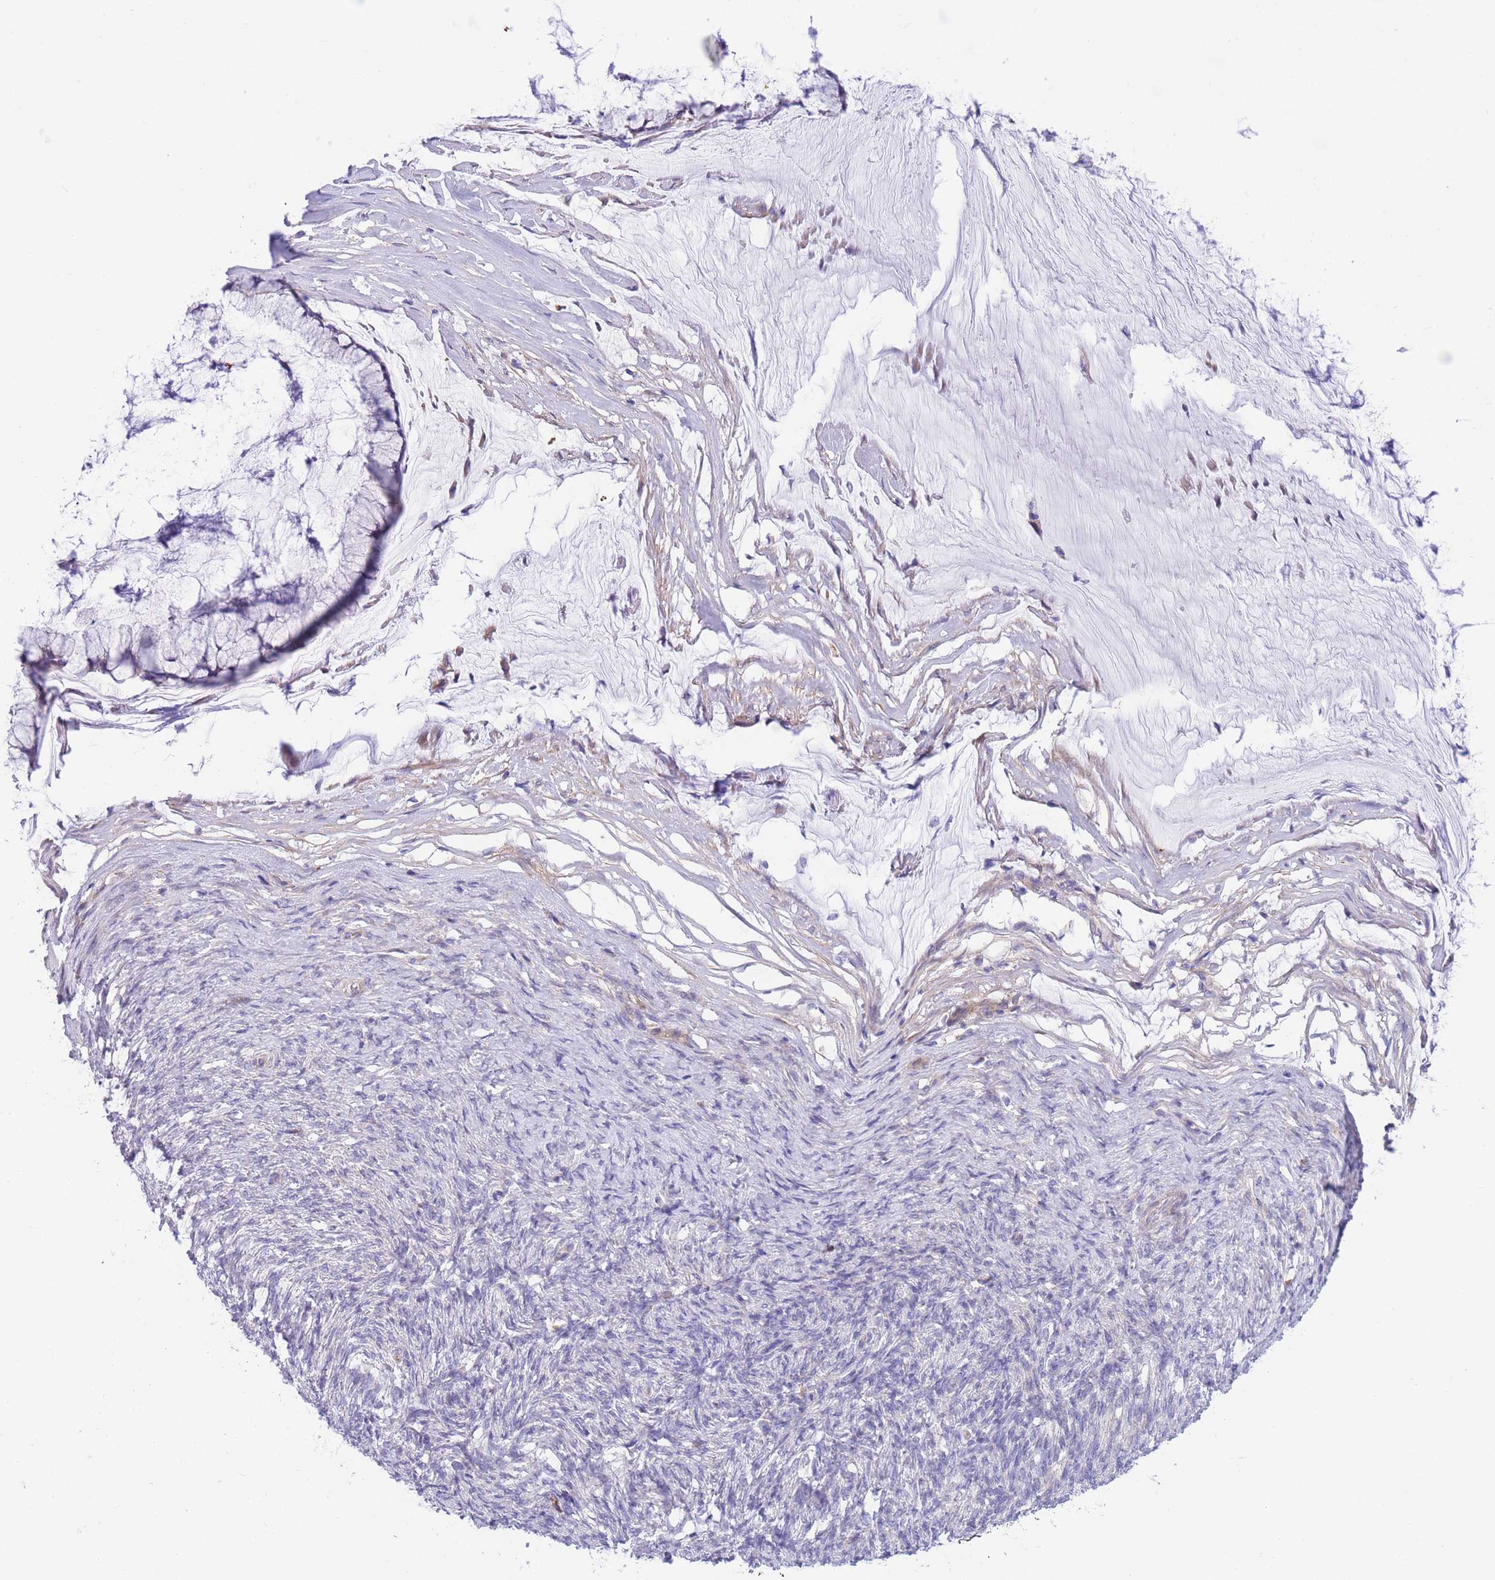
{"staining": {"intensity": "negative", "quantity": "none", "location": "none"}, "tissue": "ovarian cancer", "cell_type": "Tumor cells", "image_type": "cancer", "snomed": [{"axis": "morphology", "description": "Cystadenocarcinoma, mucinous, NOS"}, {"axis": "topography", "description": "Ovary"}], "caption": "Human ovarian cancer (mucinous cystadenocarcinoma) stained for a protein using immunohistochemistry demonstrates no expression in tumor cells.", "gene": "DET1", "patient": {"sex": "female", "age": 42}}